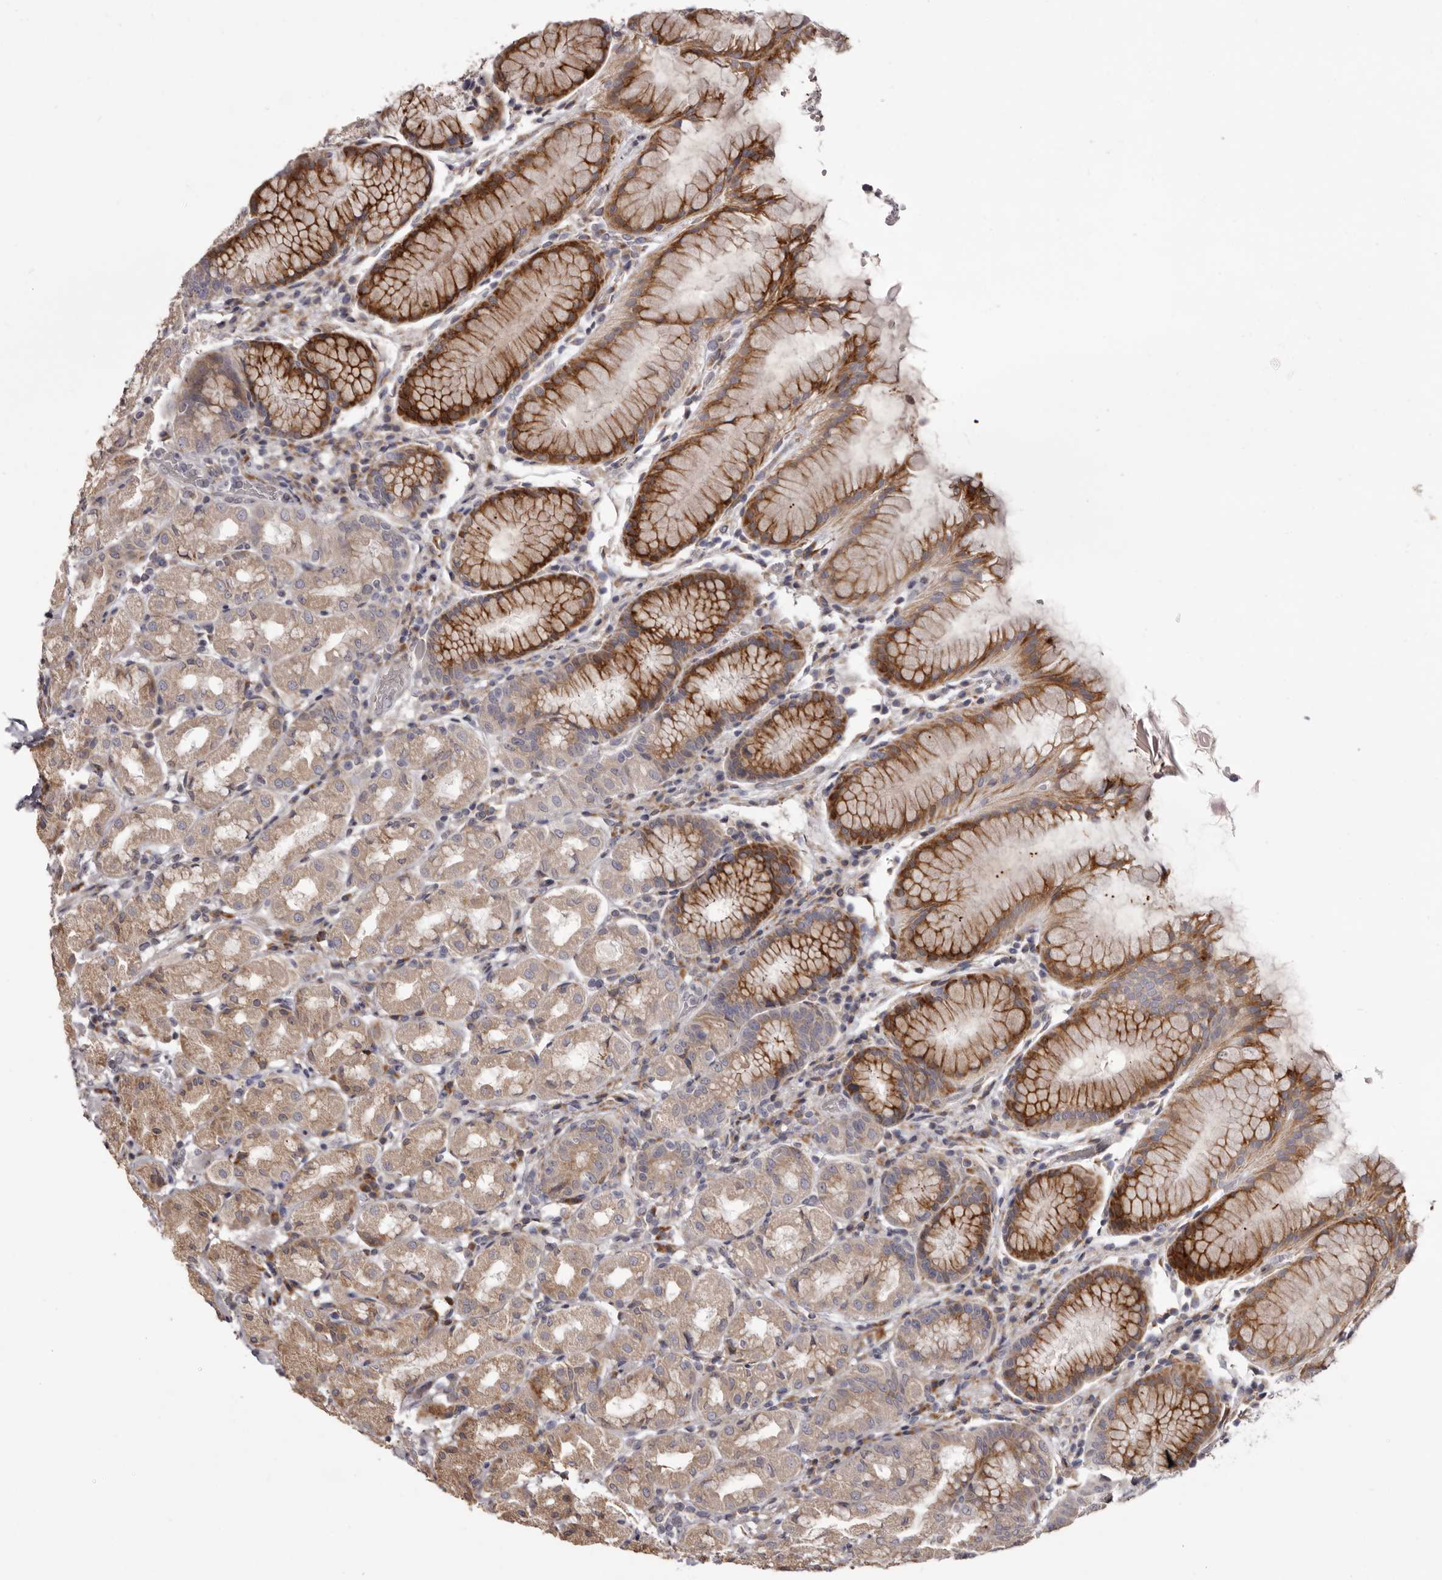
{"staining": {"intensity": "strong", "quantity": "25%-75%", "location": "cytoplasmic/membranous"}, "tissue": "stomach", "cell_type": "Glandular cells", "image_type": "normal", "snomed": [{"axis": "morphology", "description": "Normal tissue, NOS"}, {"axis": "topography", "description": "Stomach, lower"}], "caption": "DAB (3,3'-diaminobenzidine) immunohistochemical staining of normal human stomach displays strong cytoplasmic/membranous protein positivity in about 25%-75% of glandular cells.", "gene": "PIGX", "patient": {"sex": "female", "age": 56}}